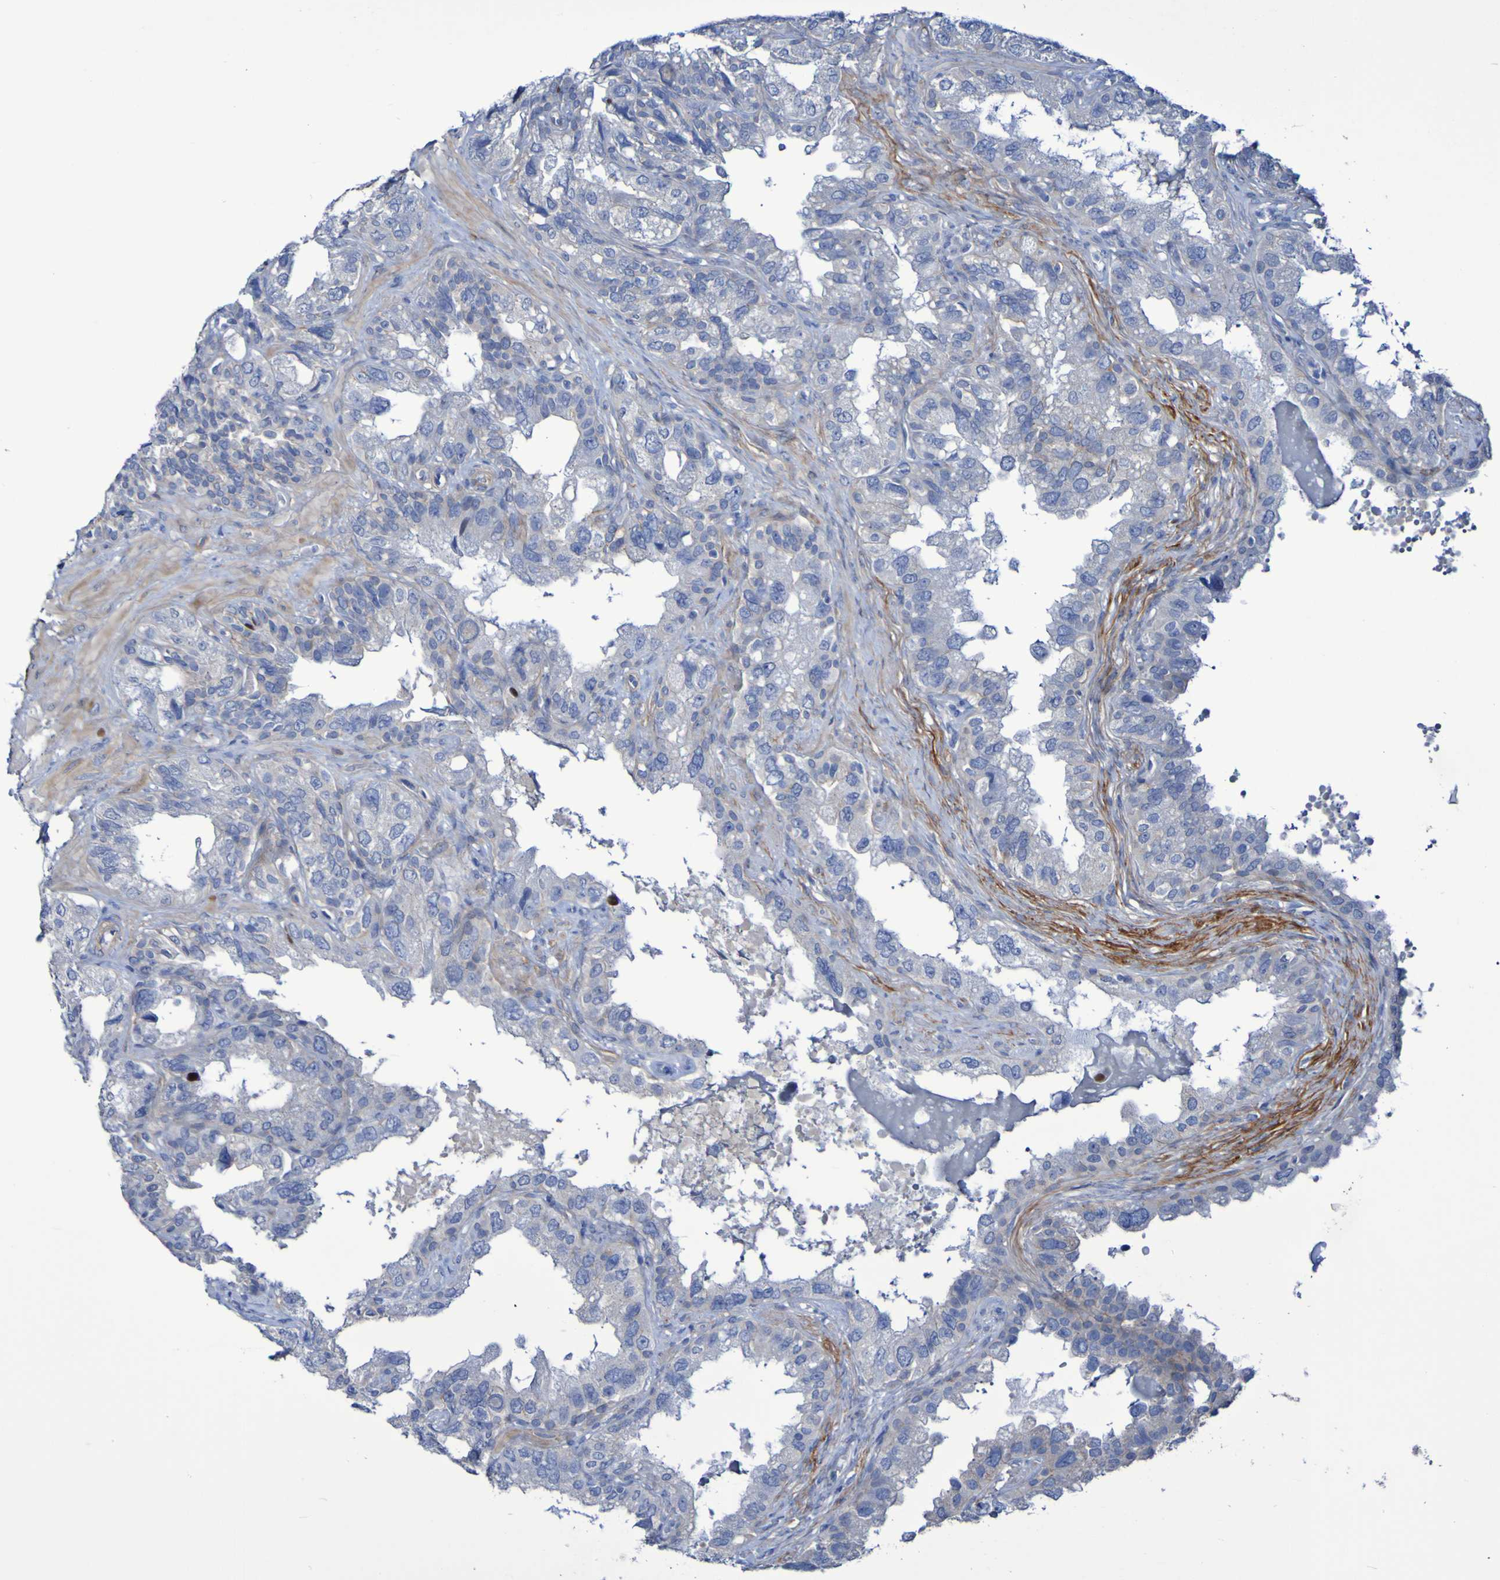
{"staining": {"intensity": "negative", "quantity": "none", "location": "none"}, "tissue": "seminal vesicle", "cell_type": "Glandular cells", "image_type": "normal", "snomed": [{"axis": "morphology", "description": "Normal tissue, NOS"}, {"axis": "topography", "description": "Seminal veicle"}], "caption": "This is an IHC histopathology image of benign seminal vesicle. There is no expression in glandular cells.", "gene": "LPP", "patient": {"sex": "male", "age": 68}}